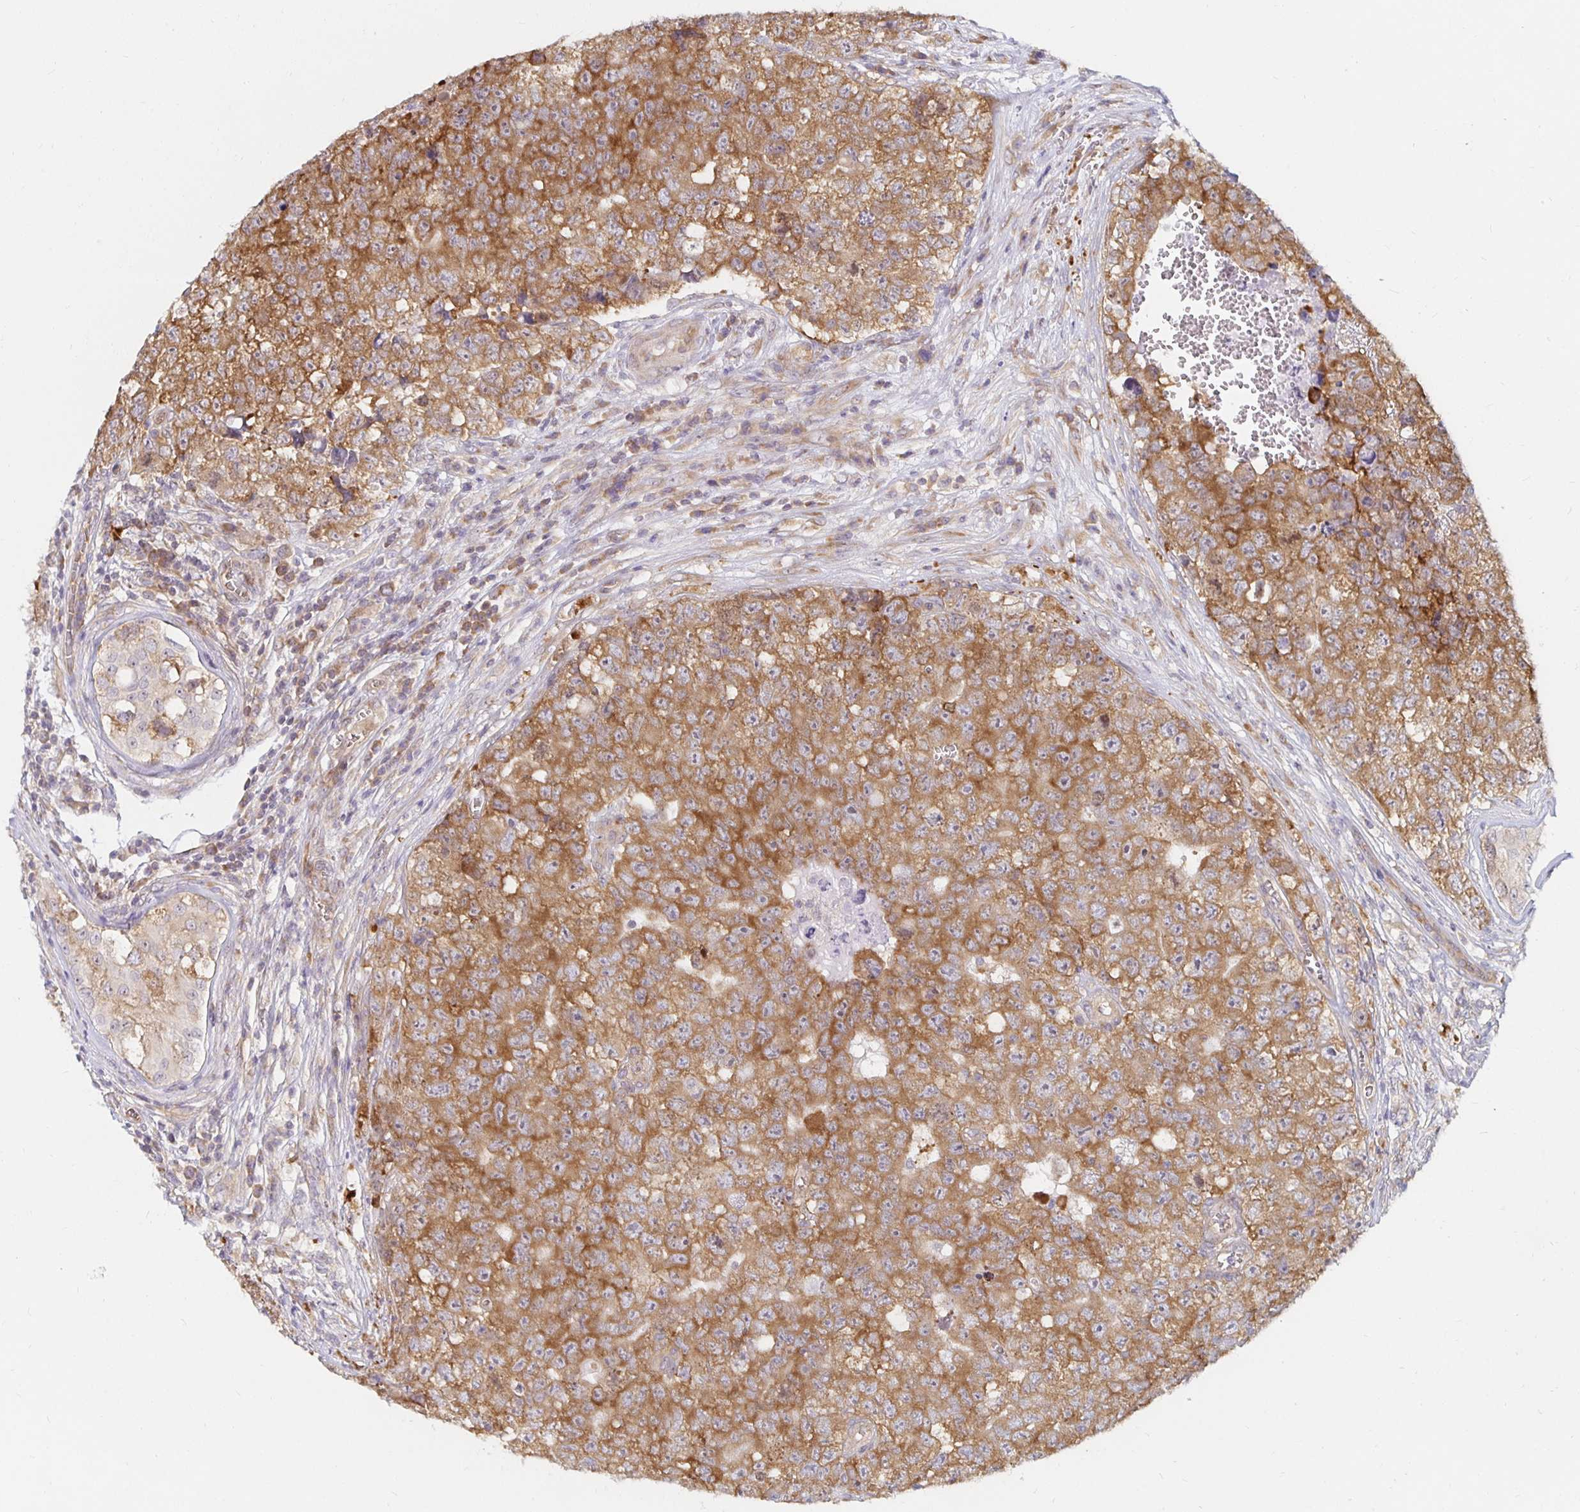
{"staining": {"intensity": "moderate", "quantity": ">75%", "location": "cytoplasmic/membranous"}, "tissue": "testis cancer", "cell_type": "Tumor cells", "image_type": "cancer", "snomed": [{"axis": "morphology", "description": "Carcinoma, Embryonal, NOS"}, {"axis": "topography", "description": "Testis"}], "caption": "Protein staining exhibits moderate cytoplasmic/membranous expression in approximately >75% of tumor cells in embryonal carcinoma (testis). Using DAB (brown) and hematoxylin (blue) stains, captured at high magnification using brightfield microscopy.", "gene": "PDAP1", "patient": {"sex": "male", "age": 18}}